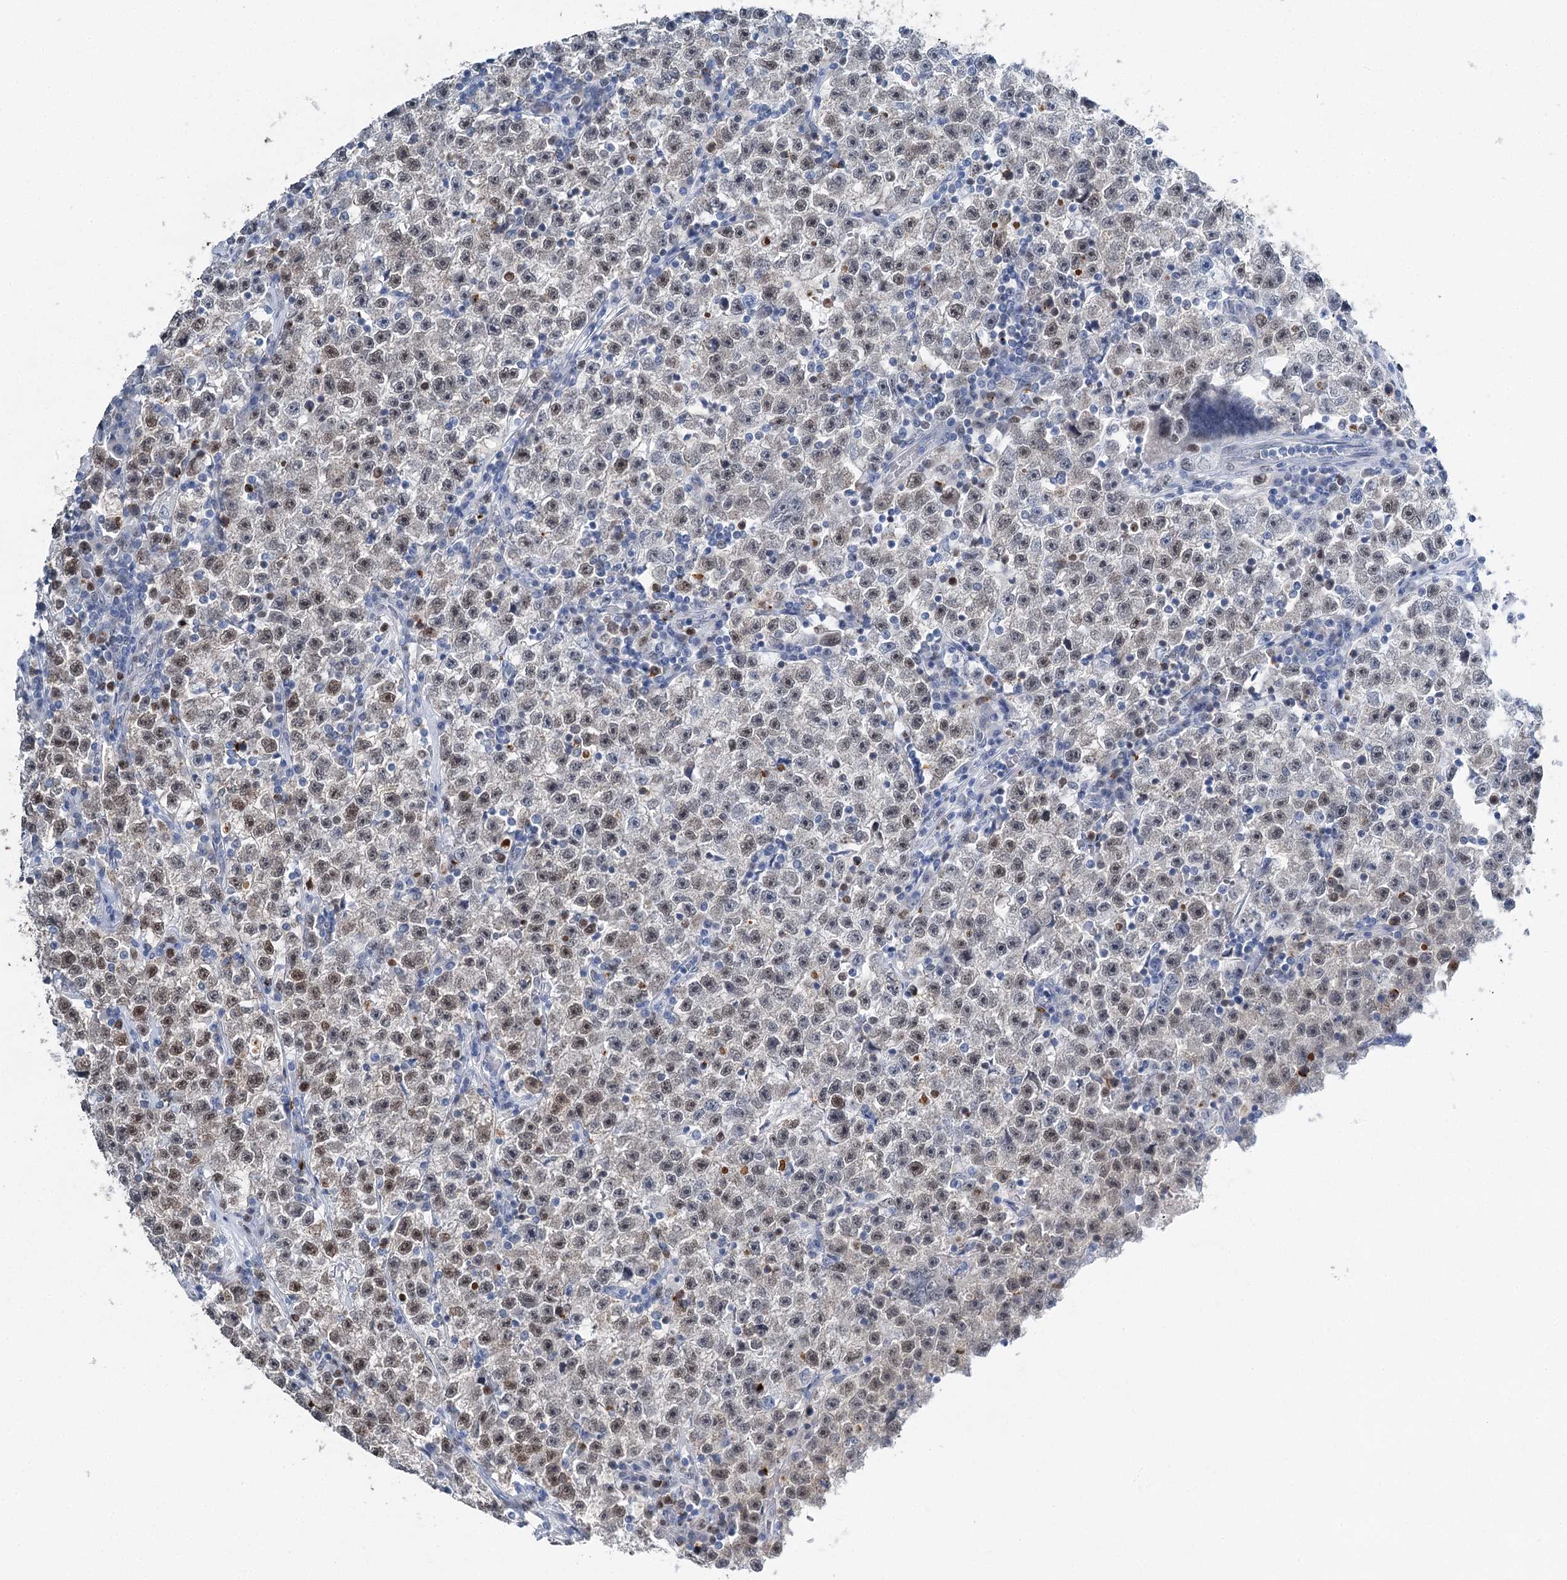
{"staining": {"intensity": "weak", "quantity": "25%-75%", "location": "nuclear"}, "tissue": "testis cancer", "cell_type": "Tumor cells", "image_type": "cancer", "snomed": [{"axis": "morphology", "description": "Seminoma, NOS"}, {"axis": "topography", "description": "Testis"}], "caption": "Immunohistochemistry photomicrograph of neoplastic tissue: human testis cancer (seminoma) stained using immunohistochemistry reveals low levels of weak protein expression localized specifically in the nuclear of tumor cells, appearing as a nuclear brown color.", "gene": "HAT1", "patient": {"sex": "male", "age": 22}}